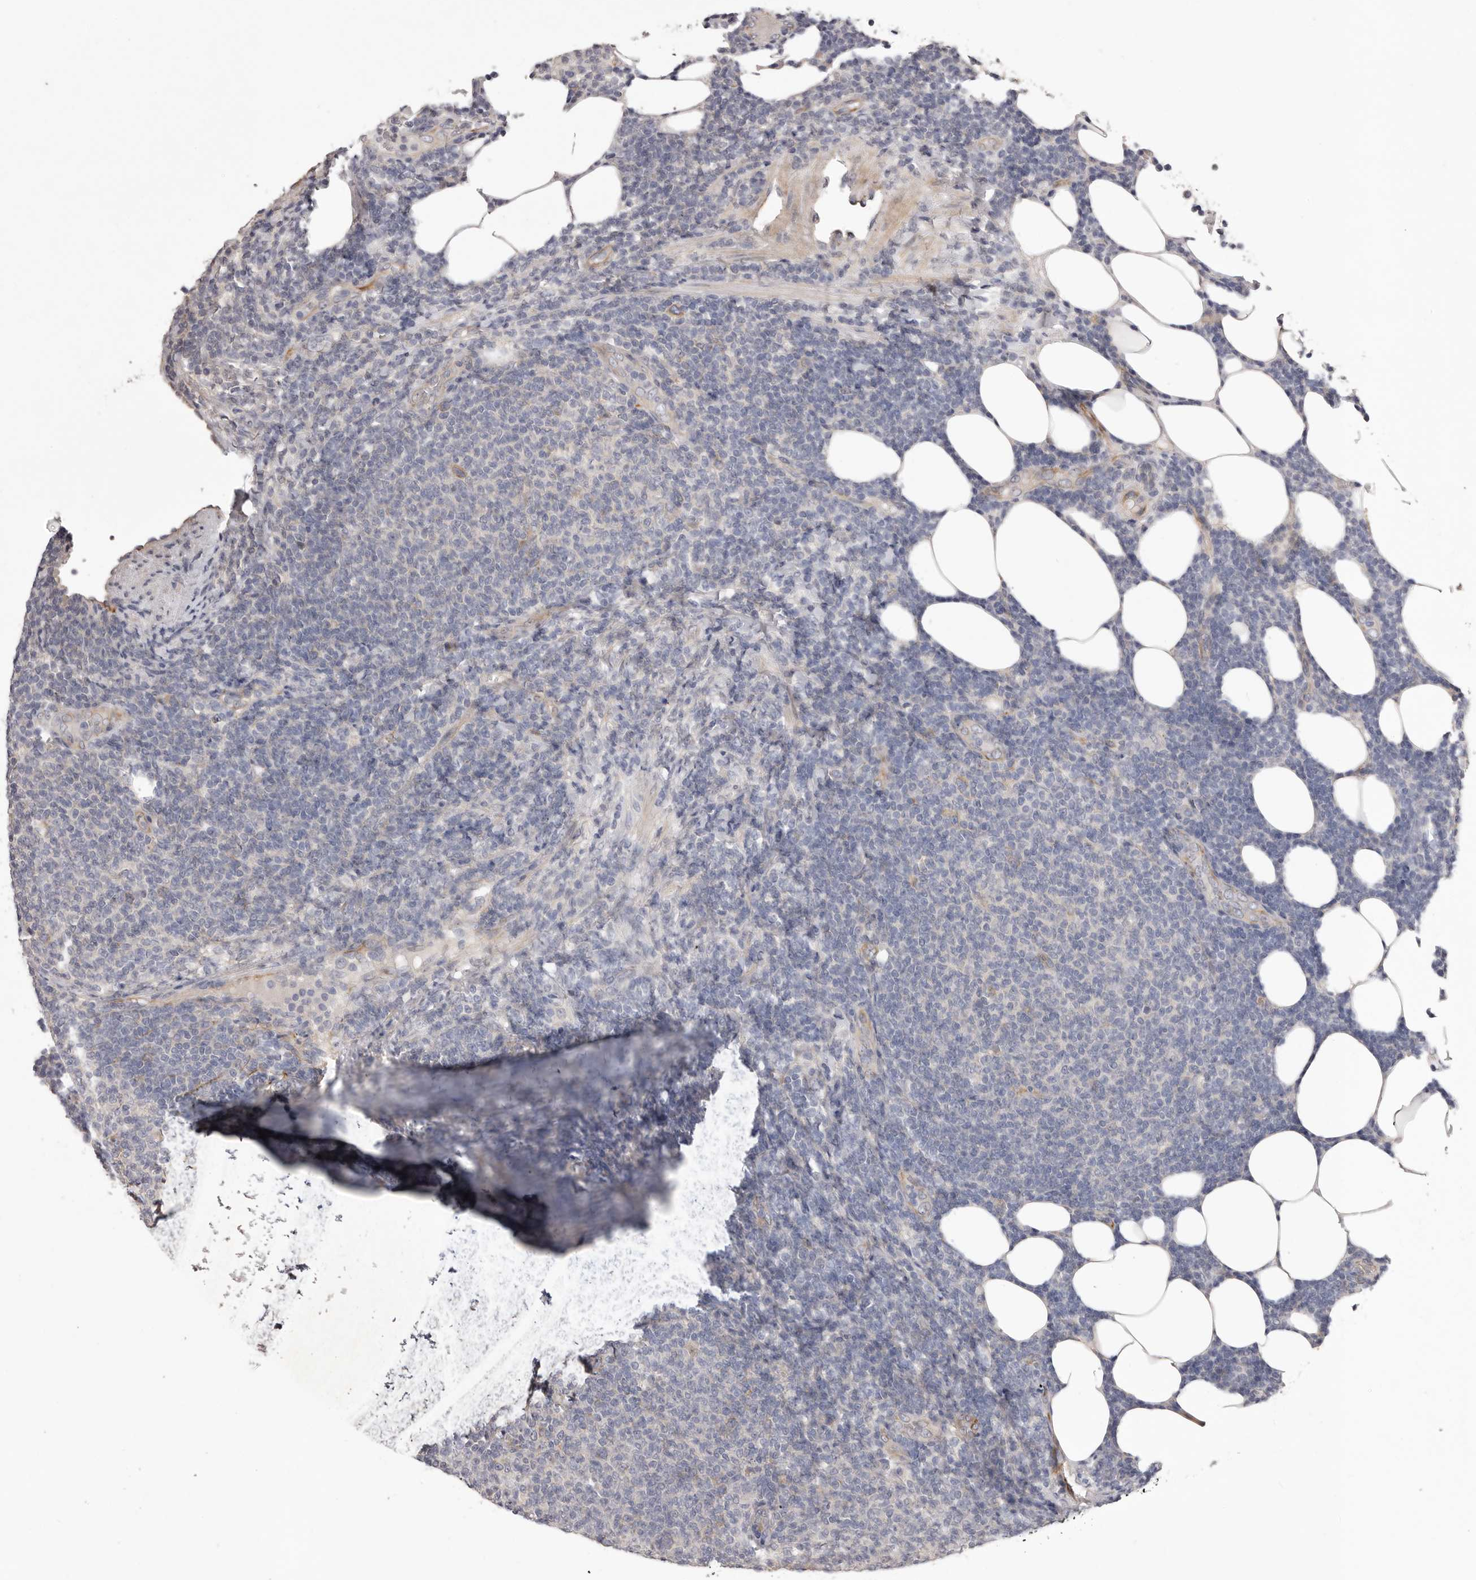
{"staining": {"intensity": "negative", "quantity": "none", "location": "none"}, "tissue": "lymphoma", "cell_type": "Tumor cells", "image_type": "cancer", "snomed": [{"axis": "morphology", "description": "Malignant lymphoma, non-Hodgkin's type, Low grade"}, {"axis": "topography", "description": "Lymph node"}], "caption": "IHC of lymphoma shows no positivity in tumor cells.", "gene": "PNRC1", "patient": {"sex": "male", "age": 66}}